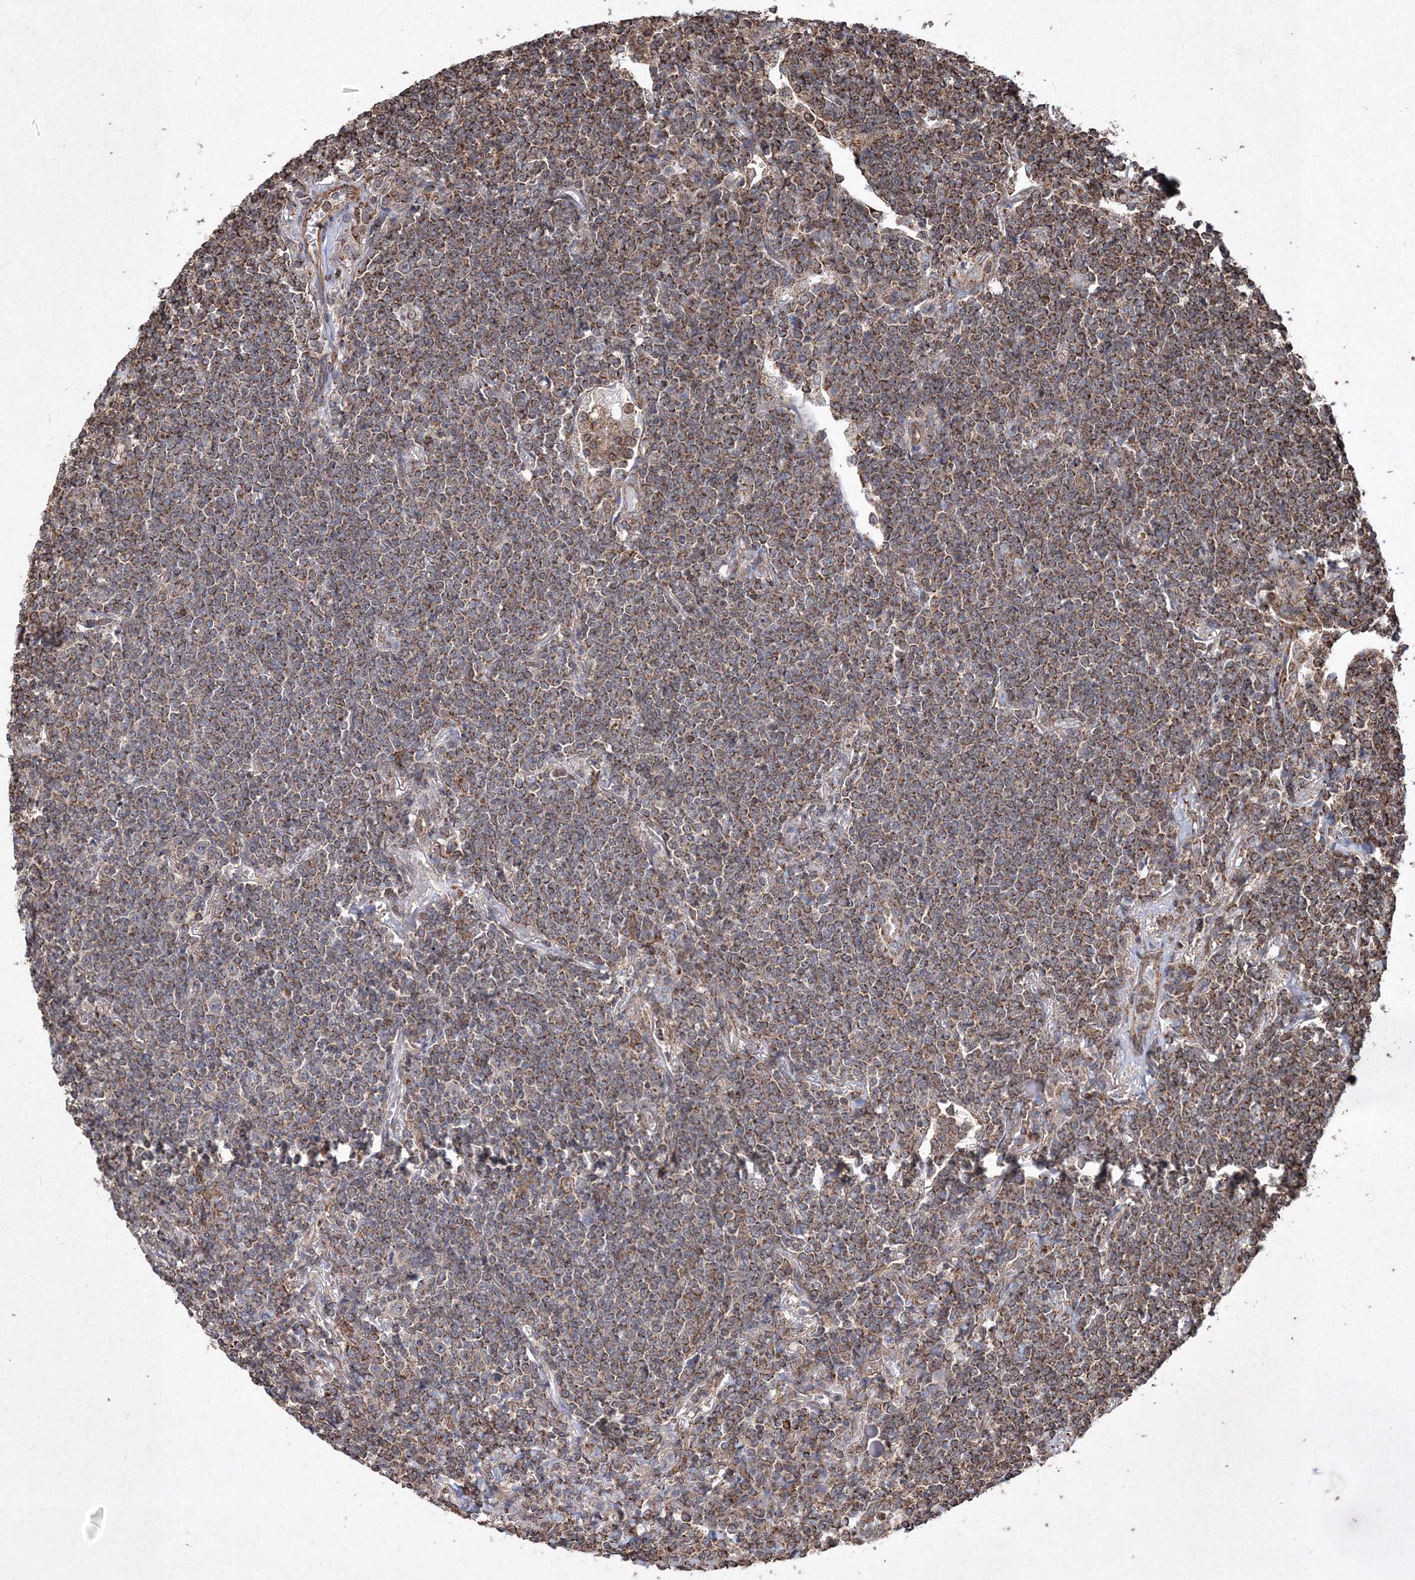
{"staining": {"intensity": "moderate", "quantity": ">75%", "location": "cytoplasmic/membranous"}, "tissue": "lymphoma", "cell_type": "Tumor cells", "image_type": "cancer", "snomed": [{"axis": "morphology", "description": "Malignant lymphoma, non-Hodgkin's type, Low grade"}, {"axis": "topography", "description": "Lung"}], "caption": "The image exhibits immunohistochemical staining of lymphoma. There is moderate cytoplasmic/membranous staining is seen in approximately >75% of tumor cells.", "gene": "TMEM139", "patient": {"sex": "female", "age": 71}}